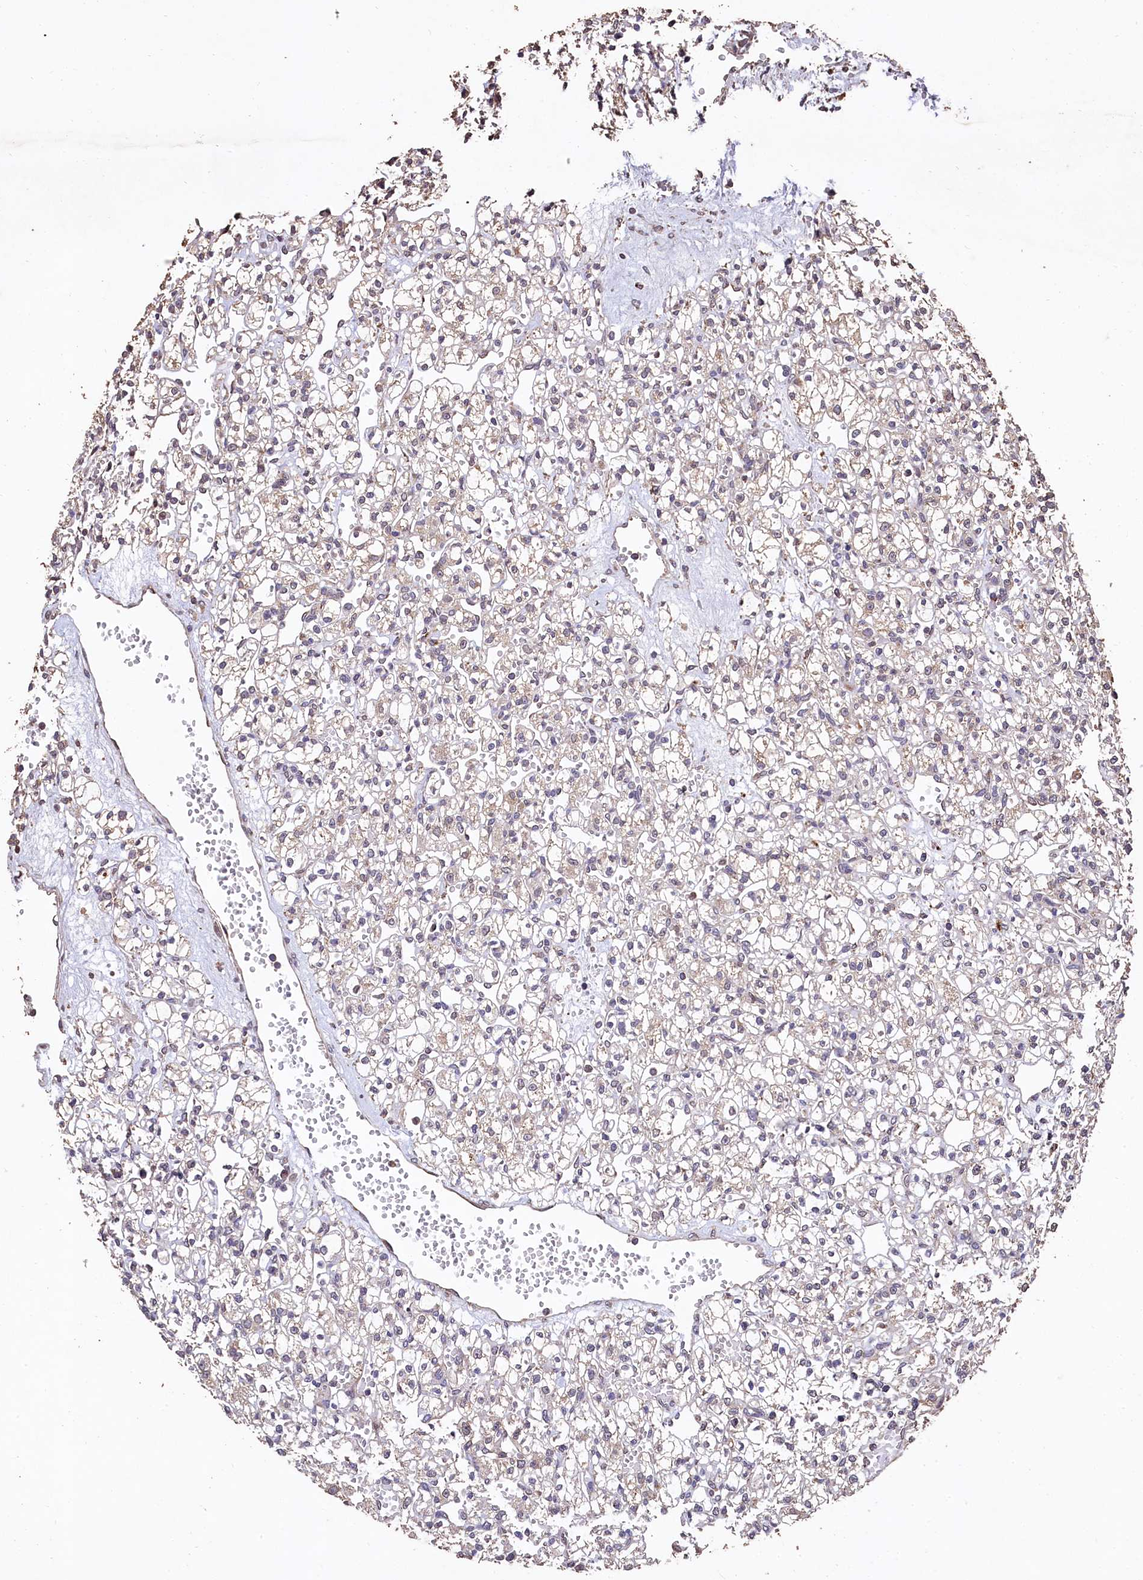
{"staining": {"intensity": "weak", "quantity": "25%-75%", "location": "cytoplasmic/membranous"}, "tissue": "renal cancer", "cell_type": "Tumor cells", "image_type": "cancer", "snomed": [{"axis": "morphology", "description": "Adenocarcinoma, NOS"}, {"axis": "topography", "description": "Kidney"}], "caption": "Protein positivity by immunohistochemistry (IHC) demonstrates weak cytoplasmic/membranous expression in about 25%-75% of tumor cells in renal cancer. The protein of interest is stained brown, and the nuclei are stained in blue (DAB IHC with brightfield microscopy, high magnification).", "gene": "LSM4", "patient": {"sex": "female", "age": 59}}